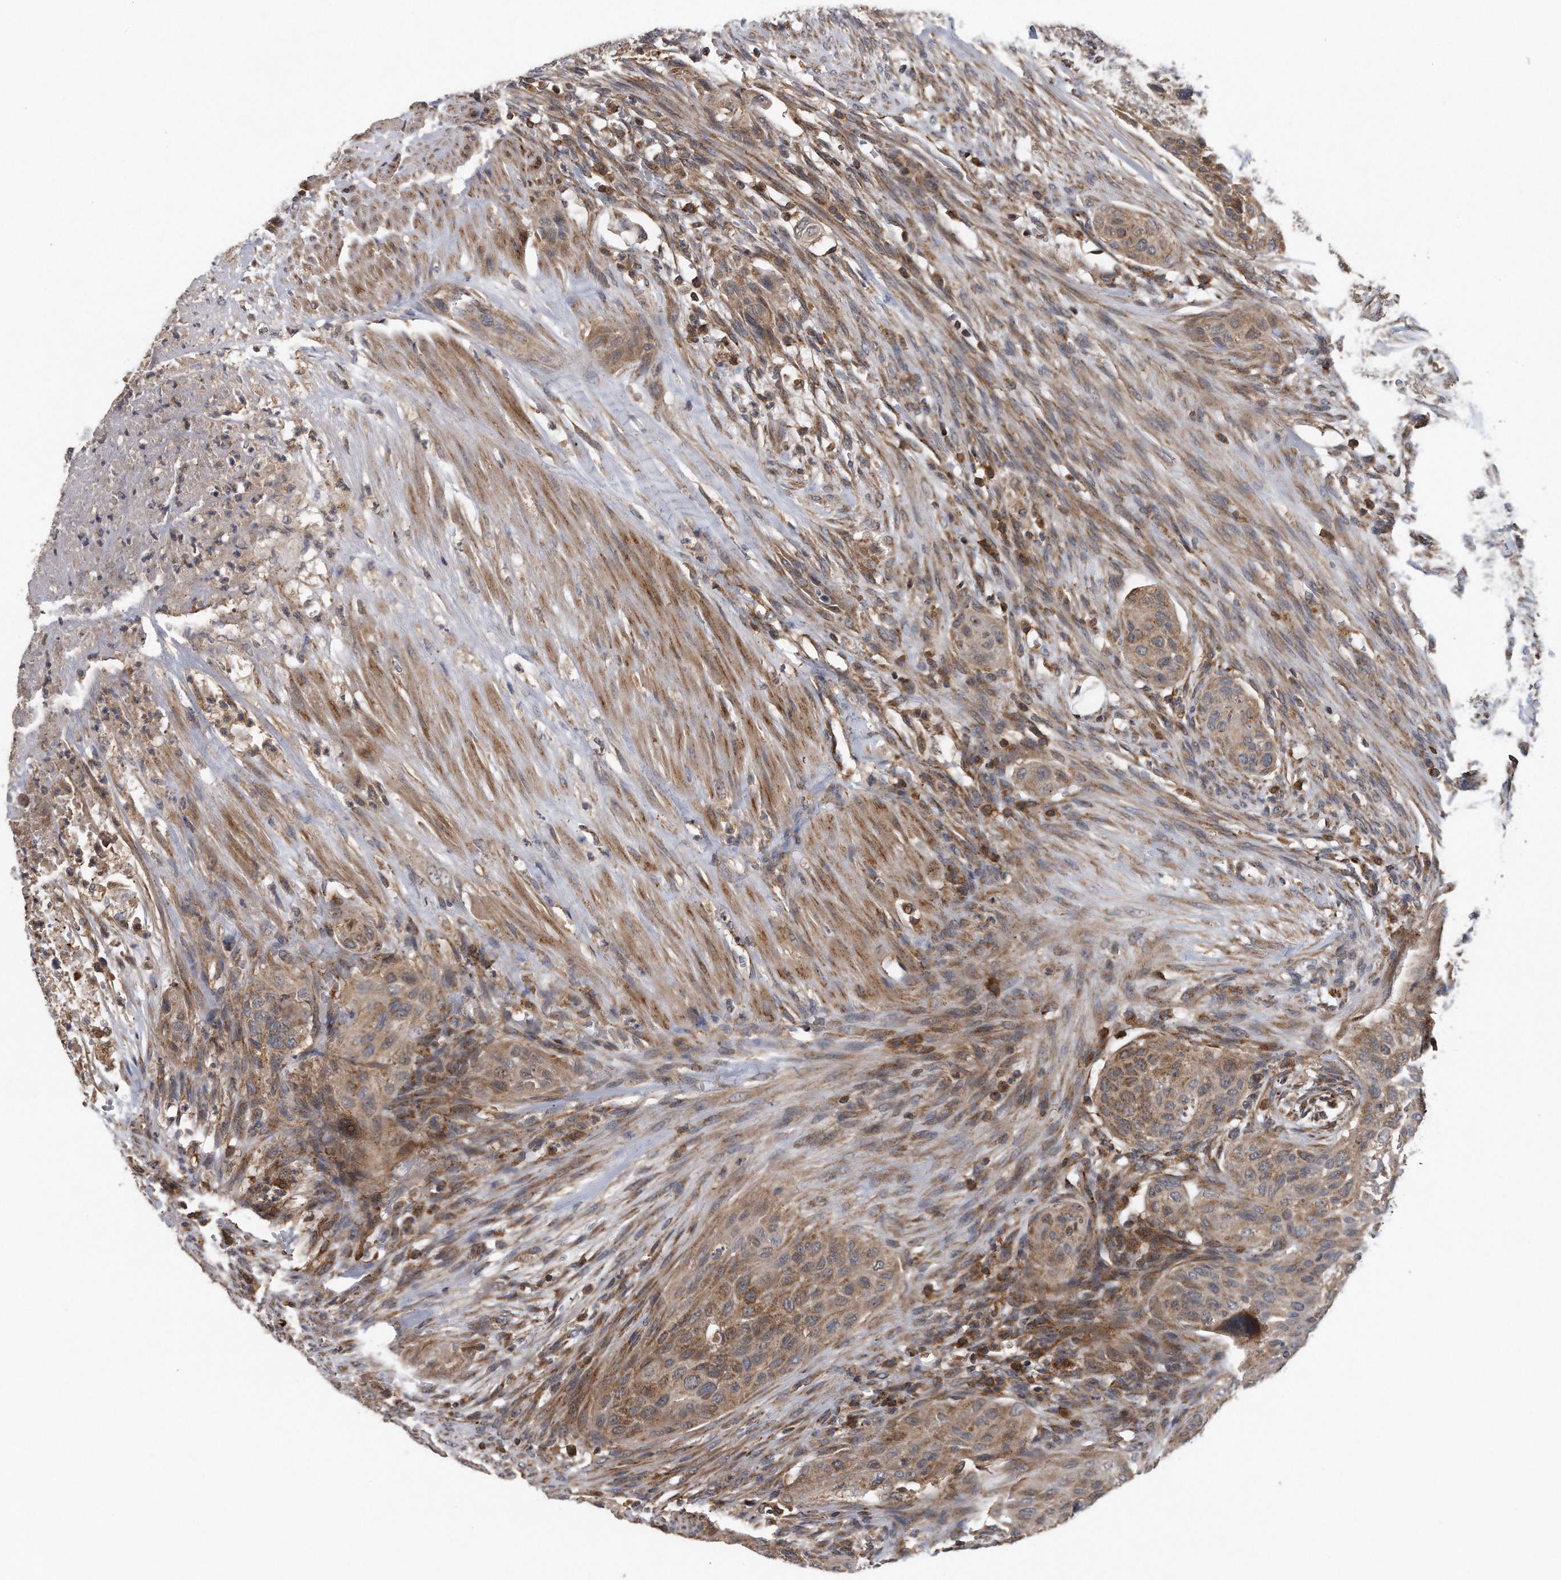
{"staining": {"intensity": "weak", "quantity": ">75%", "location": "cytoplasmic/membranous"}, "tissue": "urothelial cancer", "cell_type": "Tumor cells", "image_type": "cancer", "snomed": [{"axis": "morphology", "description": "Urothelial carcinoma, High grade"}, {"axis": "topography", "description": "Urinary bladder"}], "caption": "Weak cytoplasmic/membranous staining for a protein is seen in approximately >75% of tumor cells of high-grade urothelial carcinoma using immunohistochemistry.", "gene": "ALPK2", "patient": {"sex": "male", "age": 35}}